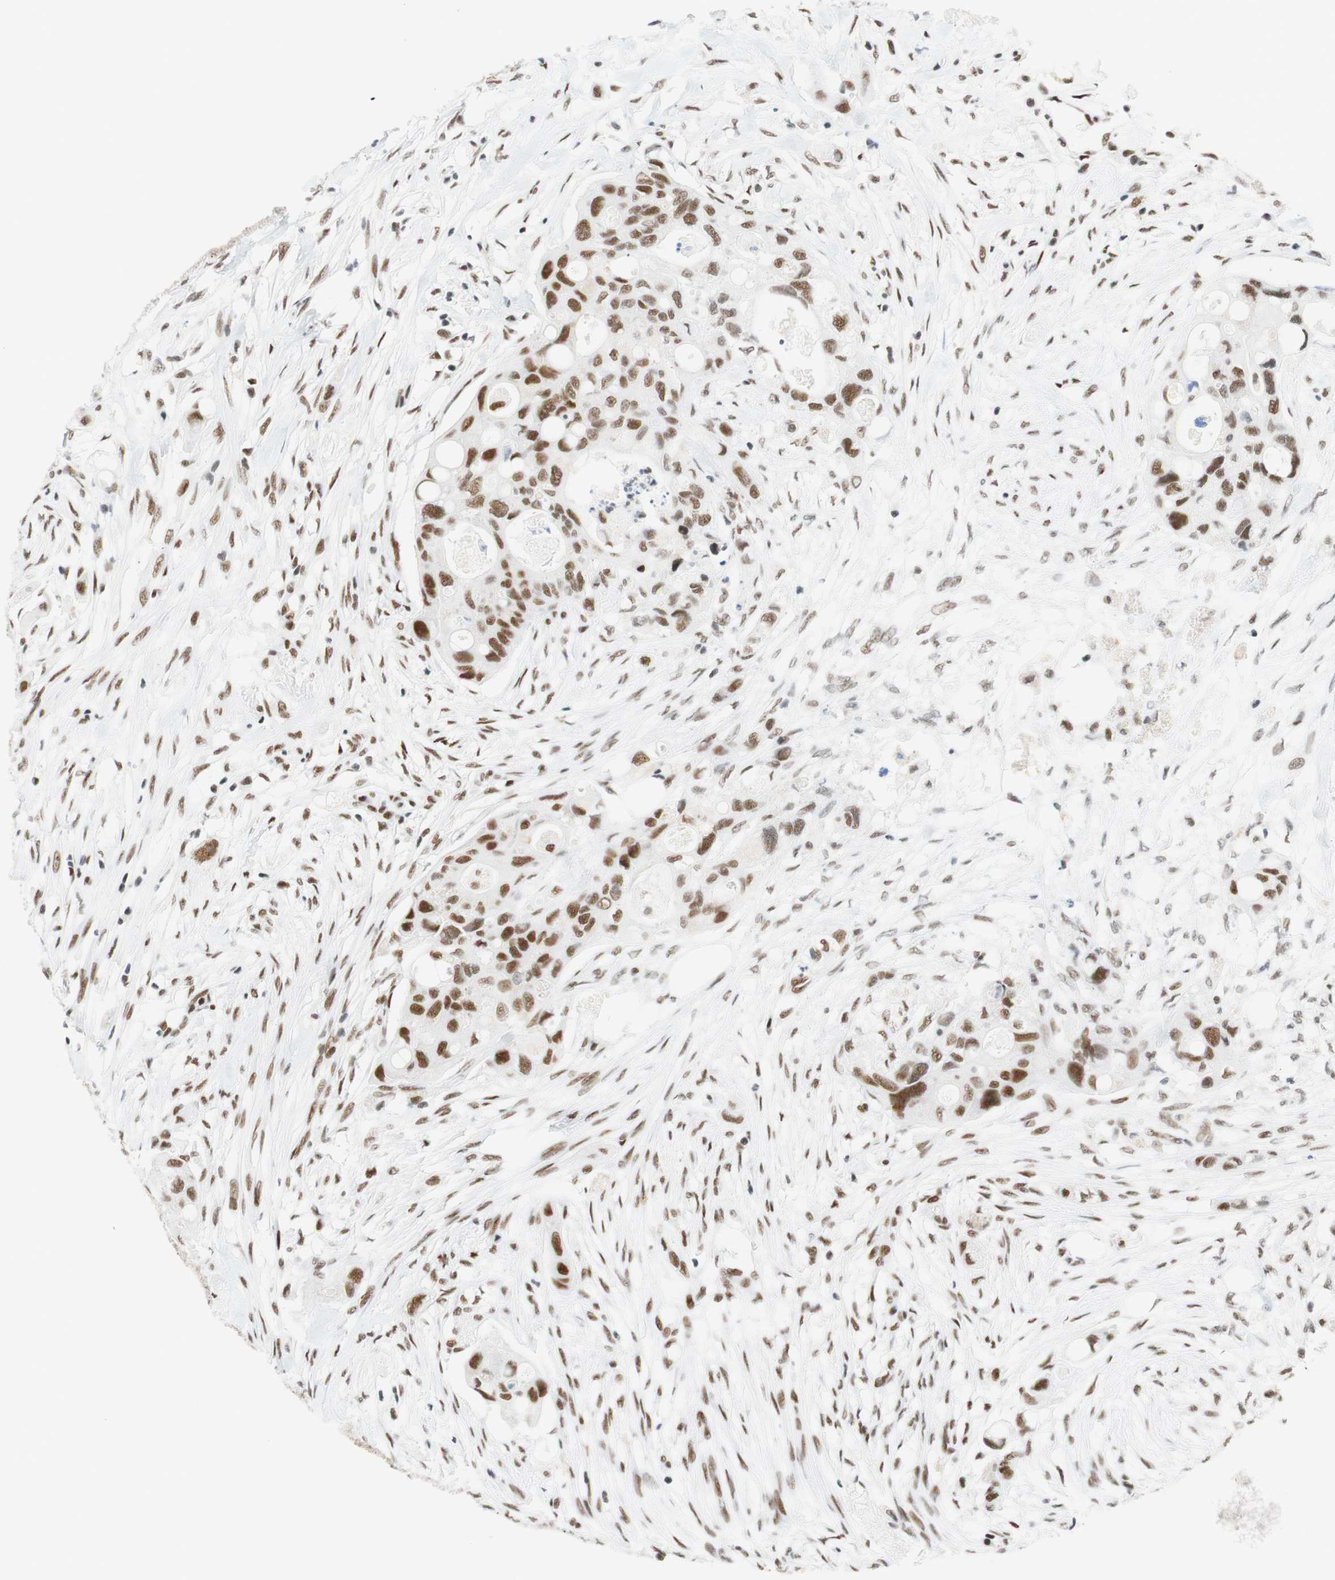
{"staining": {"intensity": "moderate", "quantity": "25%-75%", "location": "nuclear"}, "tissue": "colorectal cancer", "cell_type": "Tumor cells", "image_type": "cancer", "snomed": [{"axis": "morphology", "description": "Adenocarcinoma, NOS"}, {"axis": "topography", "description": "Colon"}], "caption": "DAB (3,3'-diaminobenzidine) immunohistochemical staining of colorectal cancer demonstrates moderate nuclear protein positivity in about 25%-75% of tumor cells.", "gene": "RNF20", "patient": {"sex": "female", "age": 57}}